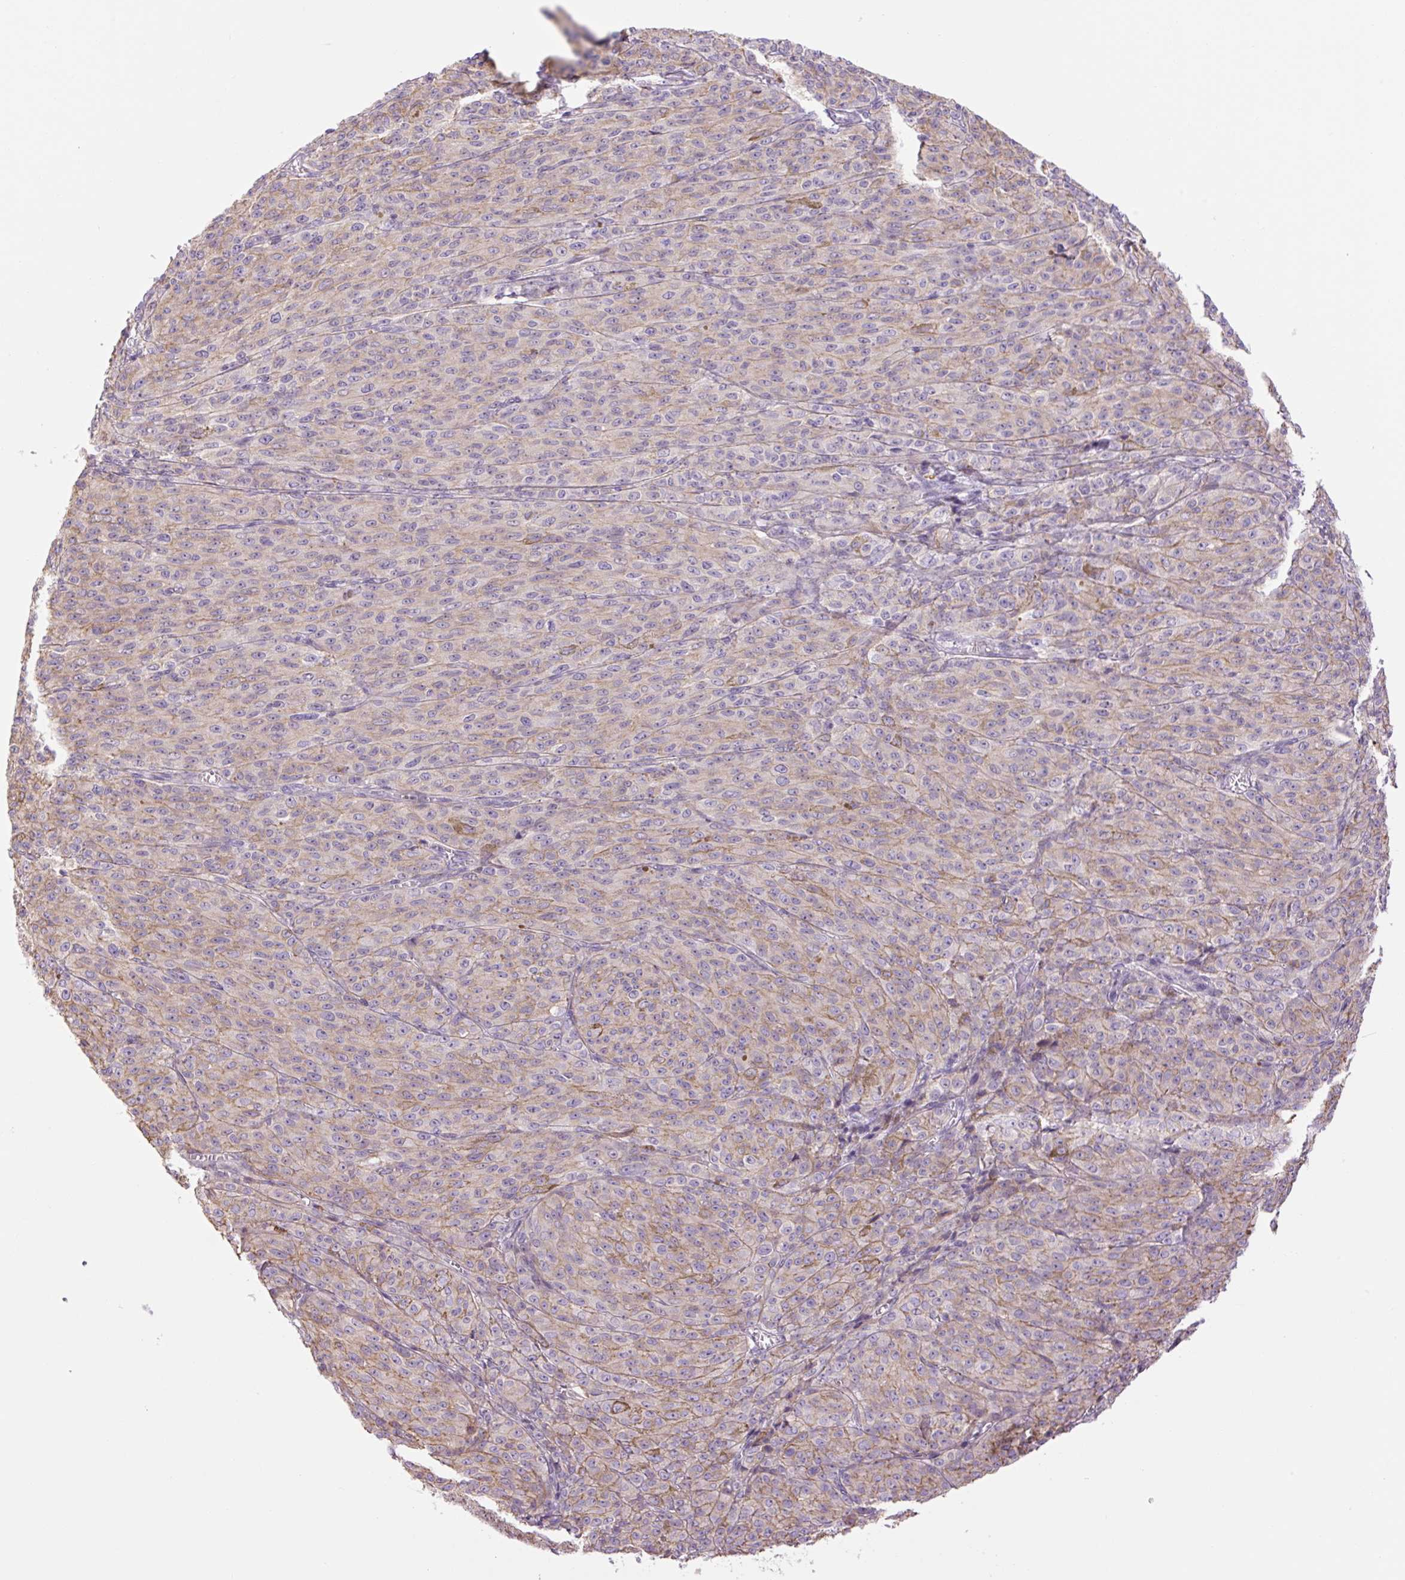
{"staining": {"intensity": "negative", "quantity": "none", "location": "none"}, "tissue": "melanoma", "cell_type": "Tumor cells", "image_type": "cancer", "snomed": [{"axis": "morphology", "description": "Malignant melanoma, NOS"}, {"axis": "topography", "description": "Skin"}], "caption": "IHC micrograph of melanoma stained for a protein (brown), which demonstrates no expression in tumor cells. Brightfield microscopy of immunohistochemistry stained with DAB (brown) and hematoxylin (blue), captured at high magnification.", "gene": "GRID2", "patient": {"sex": "female", "age": 52}}